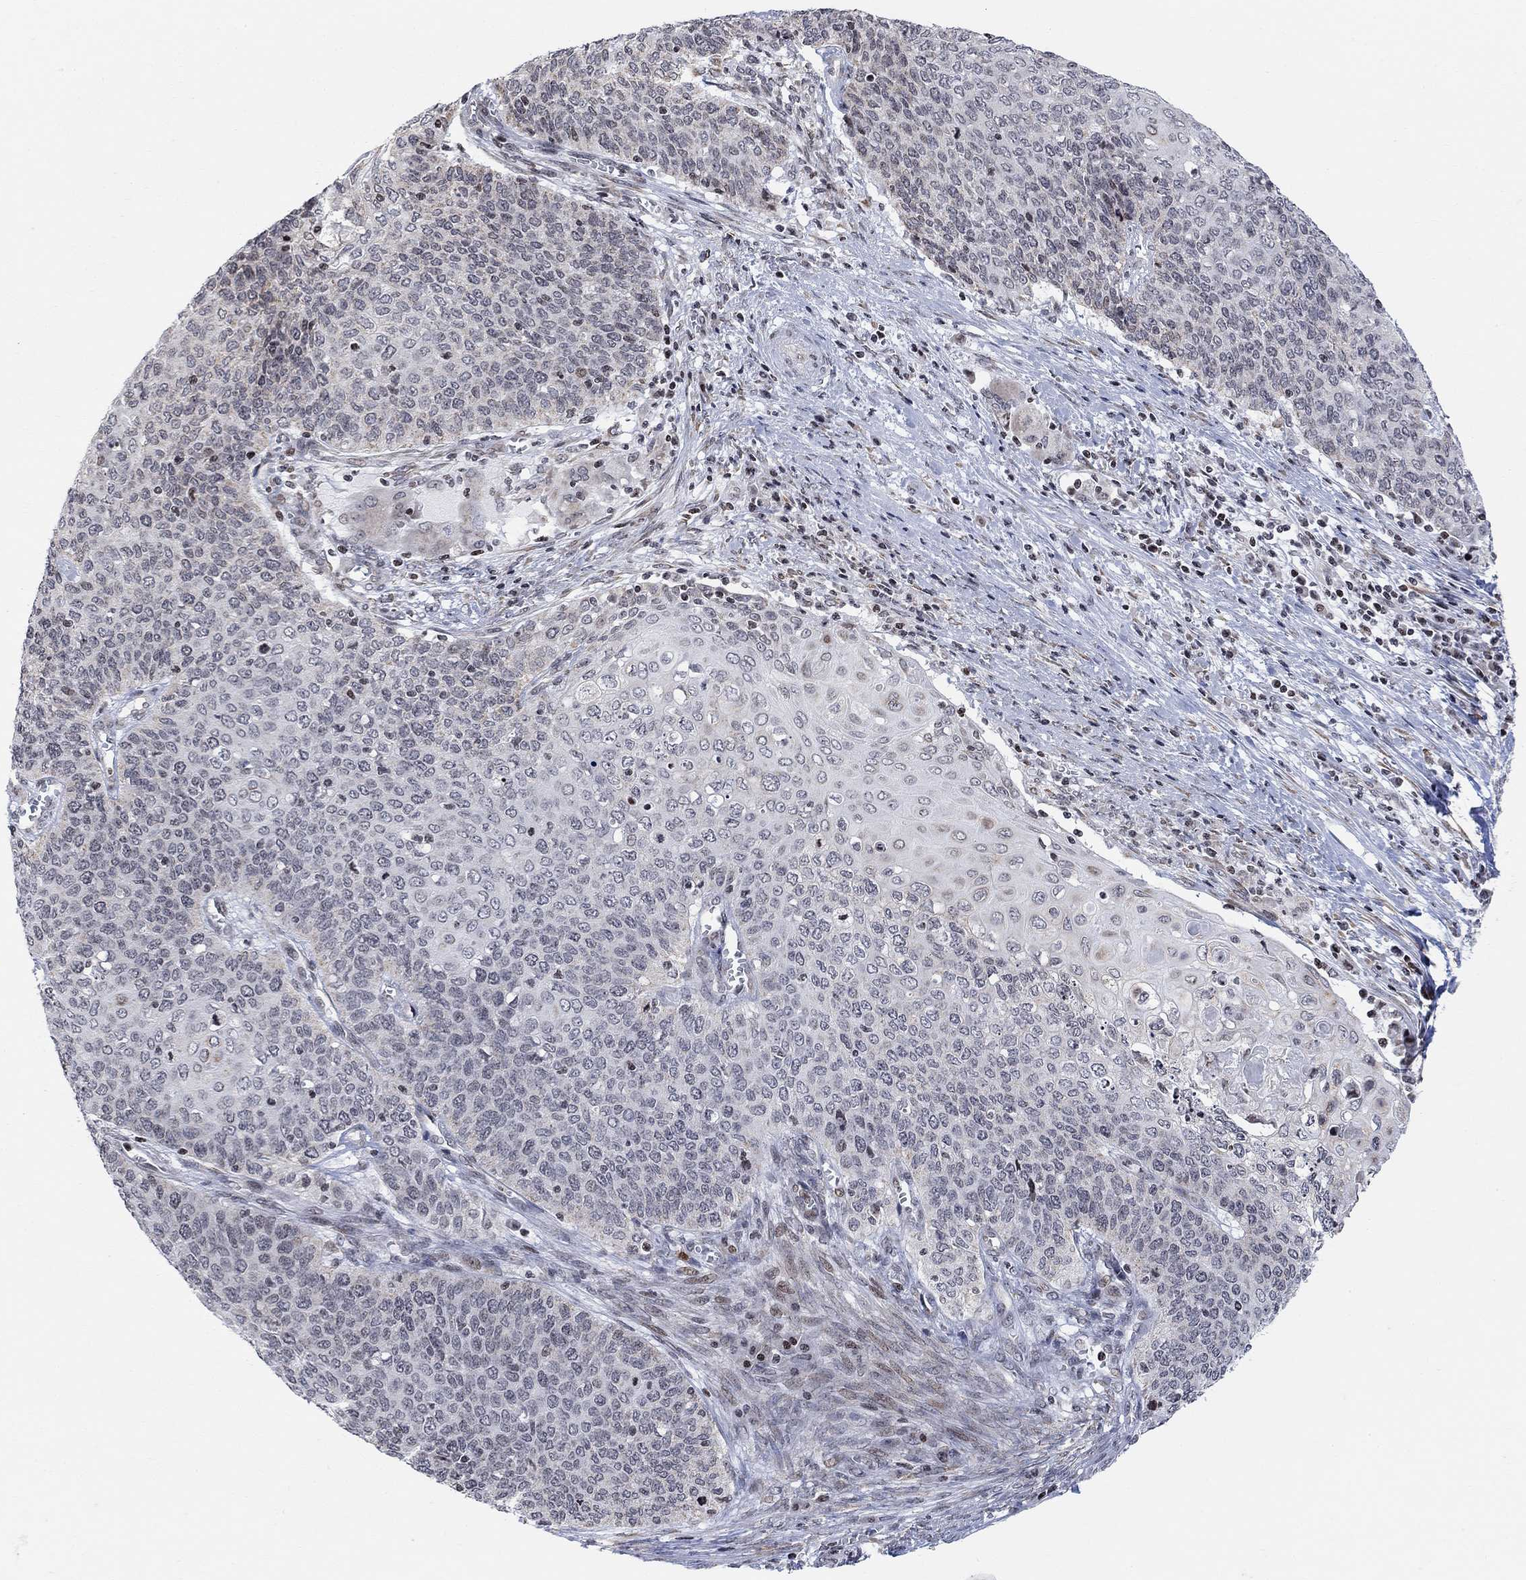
{"staining": {"intensity": "negative", "quantity": "none", "location": "none"}, "tissue": "cervical cancer", "cell_type": "Tumor cells", "image_type": "cancer", "snomed": [{"axis": "morphology", "description": "Squamous cell carcinoma, NOS"}, {"axis": "topography", "description": "Cervix"}], "caption": "The image demonstrates no significant expression in tumor cells of cervical squamous cell carcinoma.", "gene": "ABHD14A", "patient": {"sex": "female", "age": 39}}